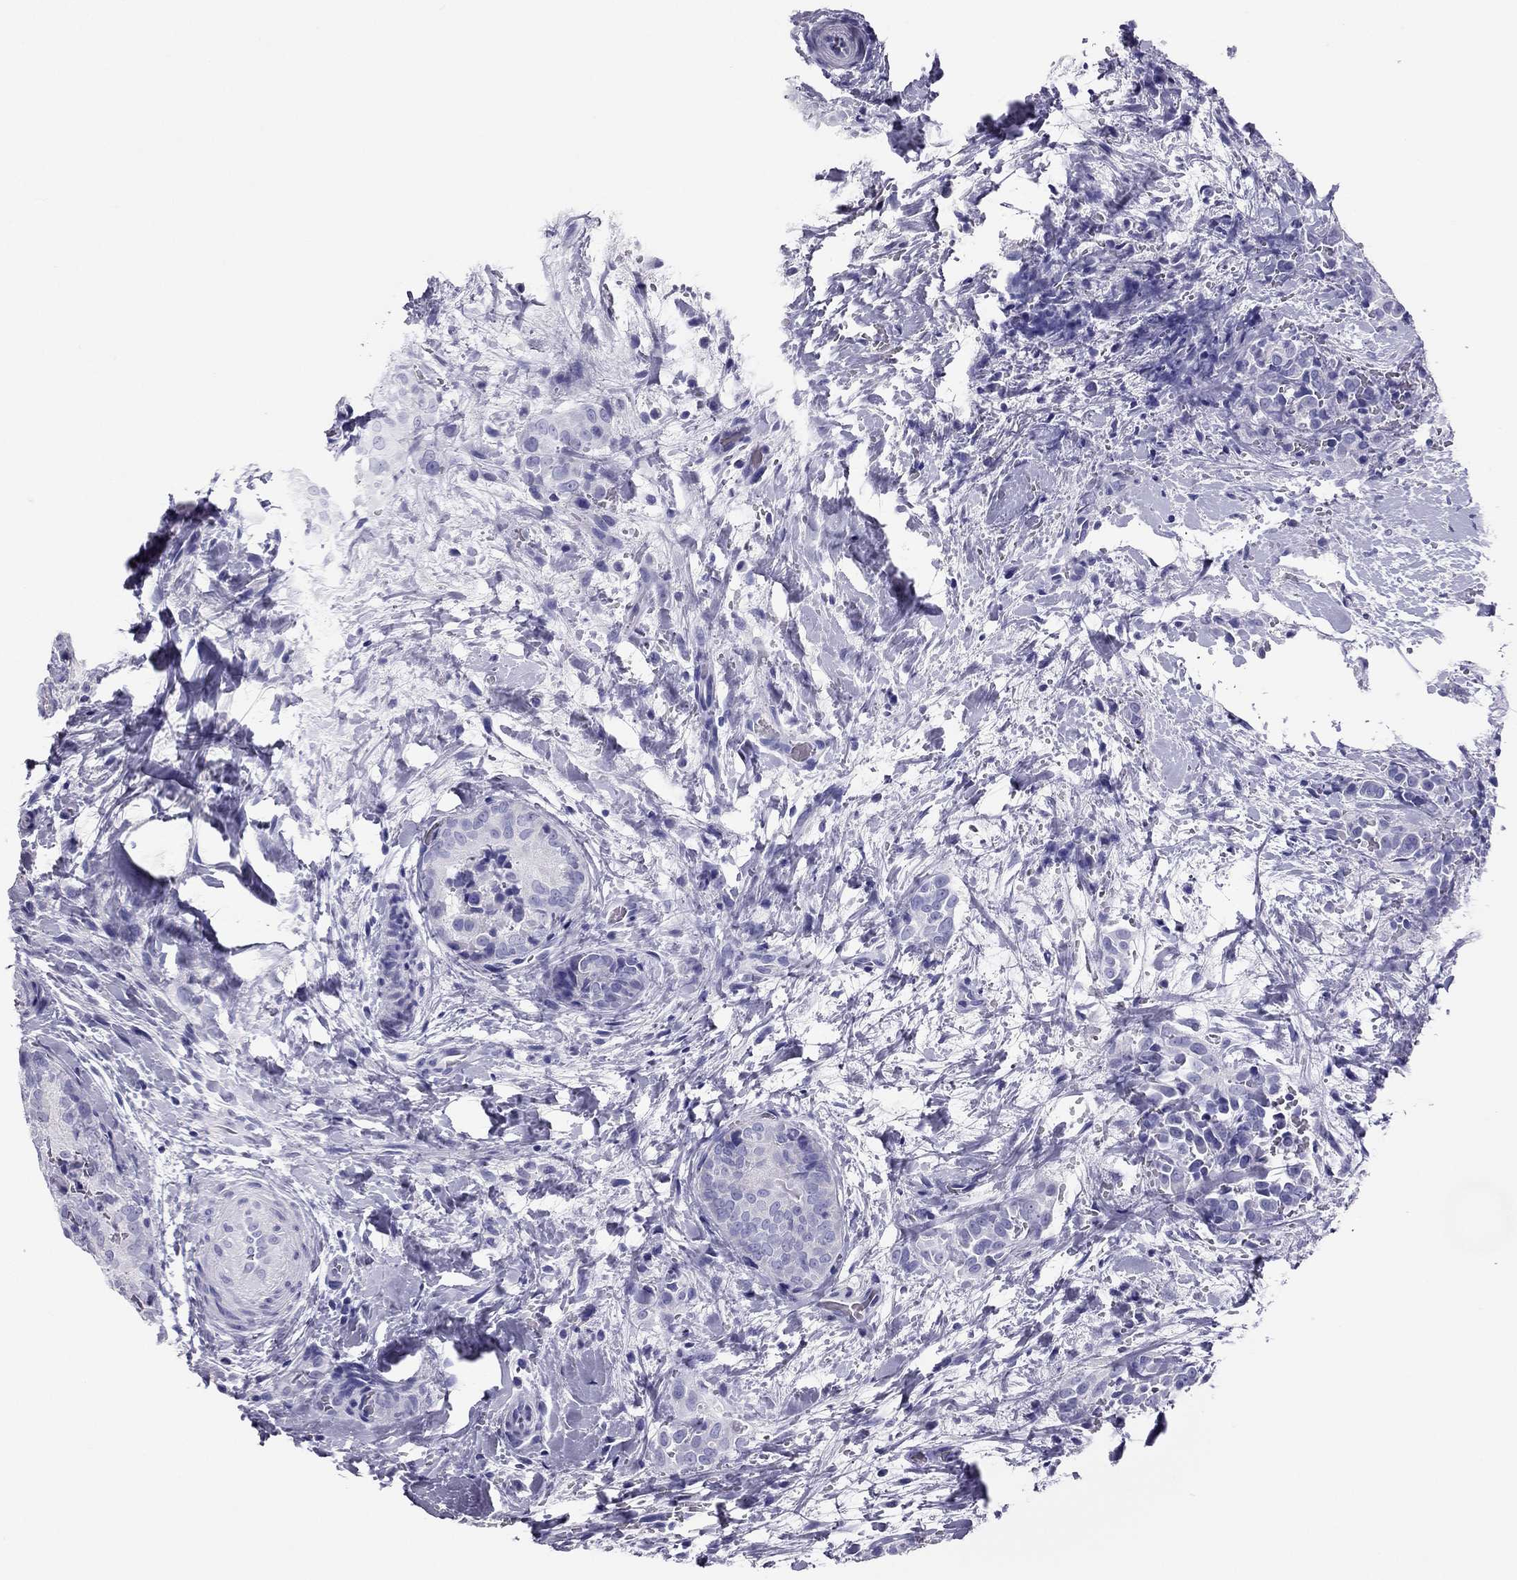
{"staining": {"intensity": "negative", "quantity": "none", "location": "none"}, "tissue": "thyroid cancer", "cell_type": "Tumor cells", "image_type": "cancer", "snomed": [{"axis": "morphology", "description": "Papillary adenocarcinoma, NOS"}, {"axis": "topography", "description": "Thyroid gland"}], "caption": "The immunohistochemistry (IHC) photomicrograph has no significant positivity in tumor cells of thyroid cancer (papillary adenocarcinoma) tissue. (DAB immunohistochemistry with hematoxylin counter stain).", "gene": "PDE6A", "patient": {"sex": "male", "age": 61}}